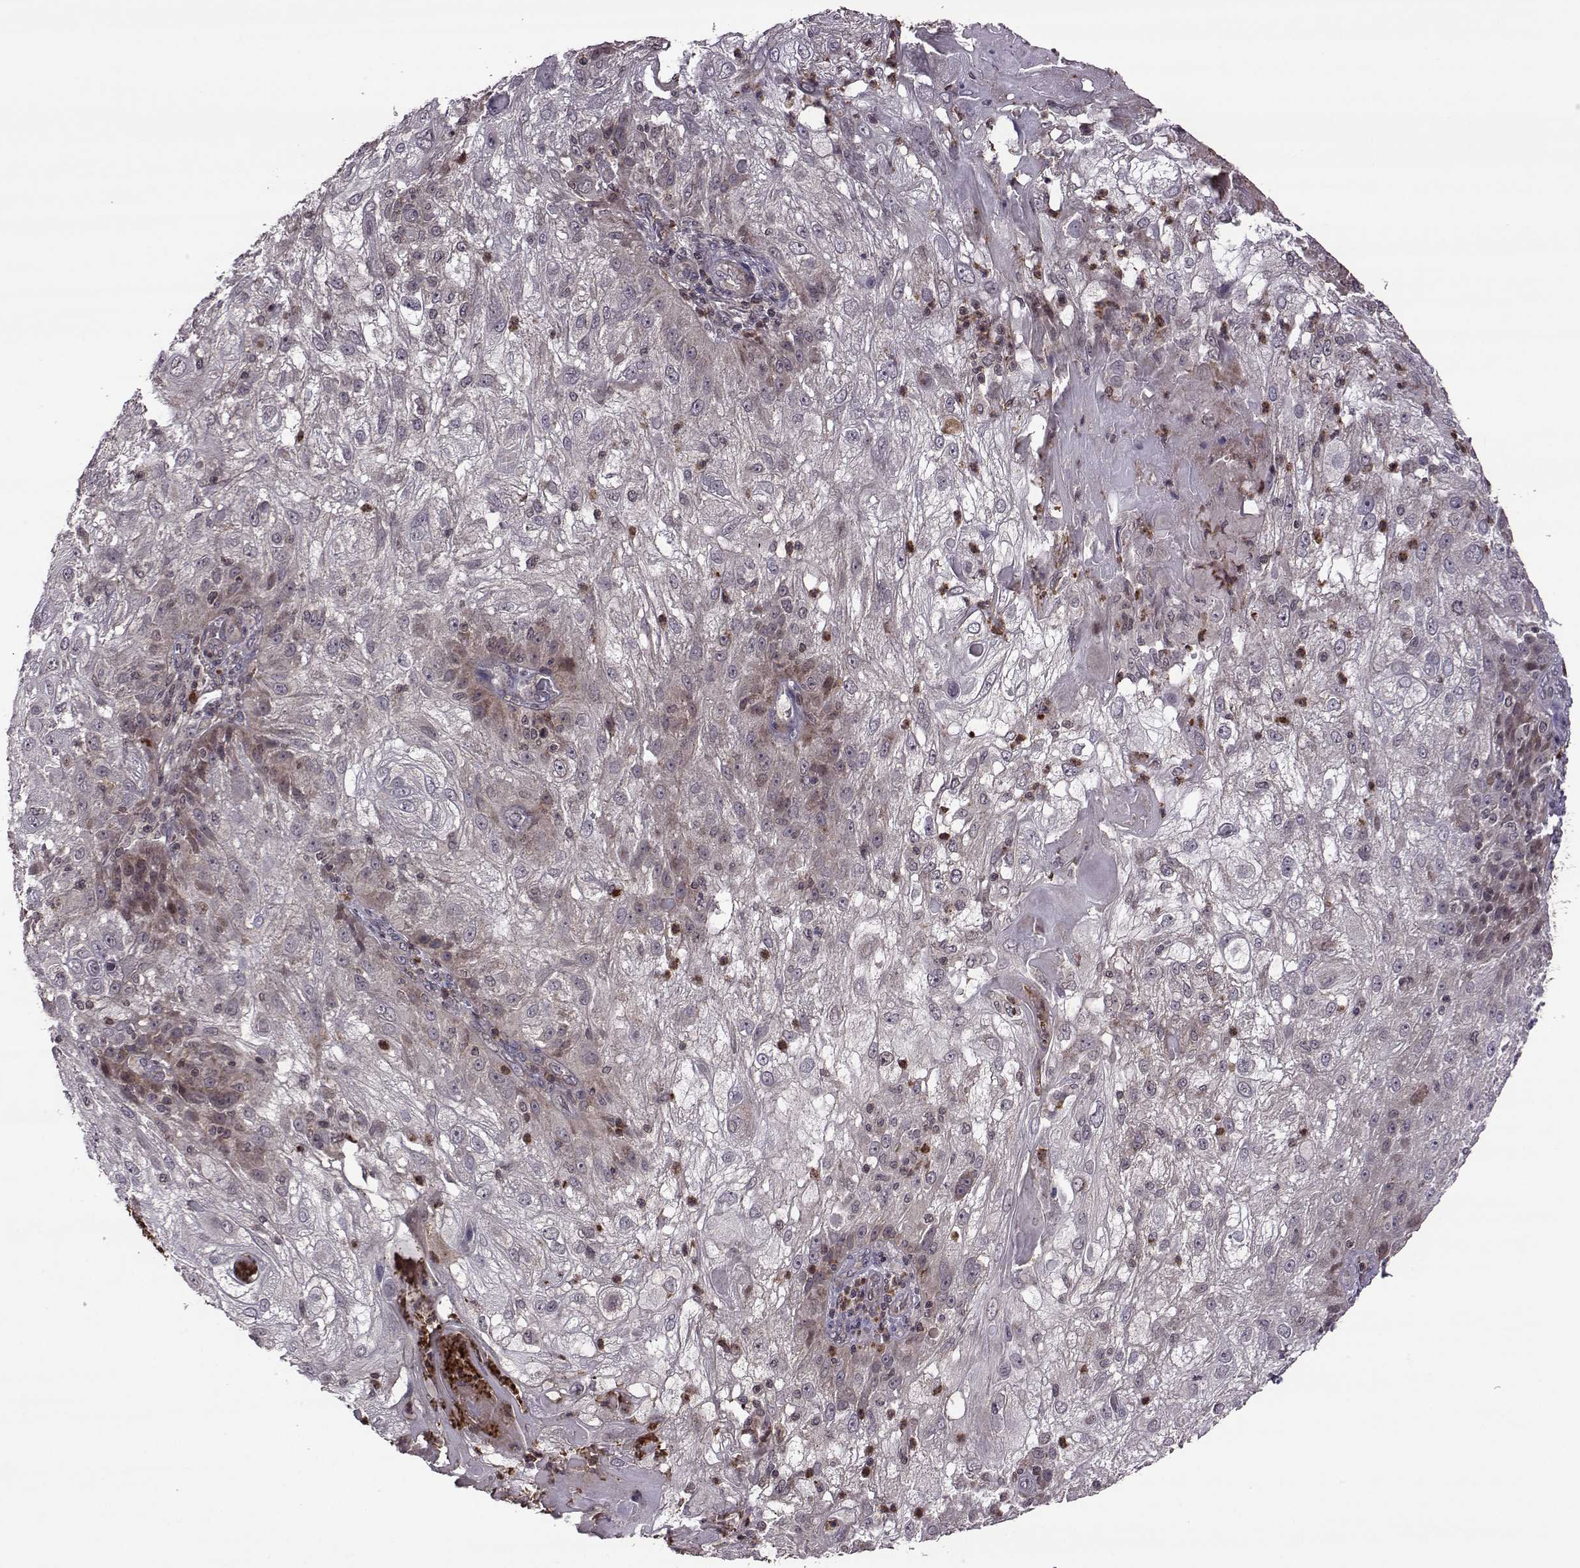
{"staining": {"intensity": "weak", "quantity": "<25%", "location": "cytoplasmic/membranous"}, "tissue": "skin cancer", "cell_type": "Tumor cells", "image_type": "cancer", "snomed": [{"axis": "morphology", "description": "Normal tissue, NOS"}, {"axis": "morphology", "description": "Squamous cell carcinoma, NOS"}, {"axis": "topography", "description": "Skin"}], "caption": "Protein analysis of skin cancer reveals no significant positivity in tumor cells.", "gene": "TRMU", "patient": {"sex": "female", "age": 83}}